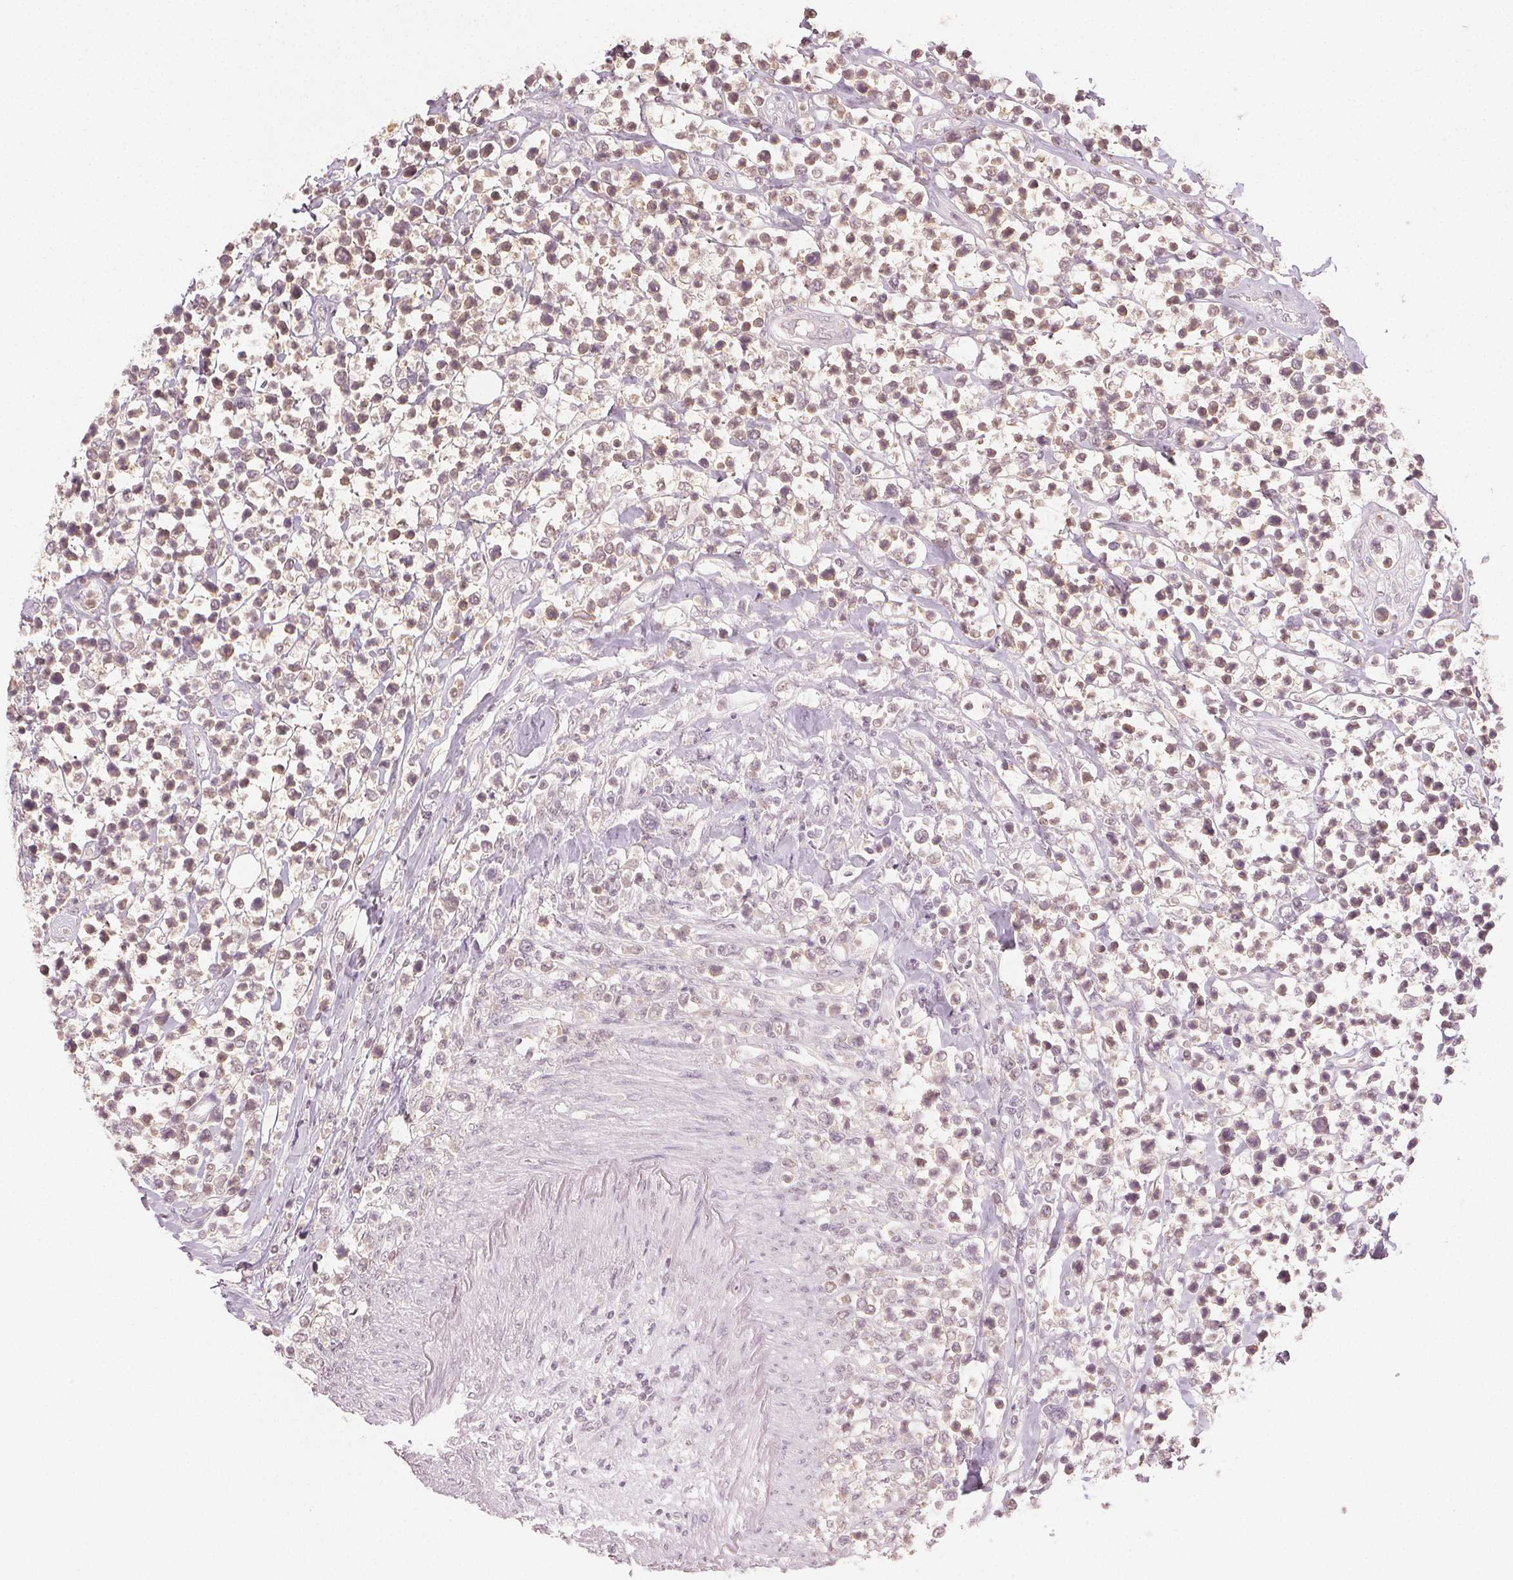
{"staining": {"intensity": "weak", "quantity": "25%-75%", "location": "cytoplasmic/membranous,nuclear"}, "tissue": "lymphoma", "cell_type": "Tumor cells", "image_type": "cancer", "snomed": [{"axis": "morphology", "description": "Malignant lymphoma, non-Hodgkin's type, High grade"}, {"axis": "topography", "description": "Soft tissue"}], "caption": "Immunohistochemical staining of lymphoma demonstrates low levels of weak cytoplasmic/membranous and nuclear protein expression in approximately 25%-75% of tumor cells. (IHC, brightfield microscopy, high magnification).", "gene": "MAPK14", "patient": {"sex": "female", "age": 56}}